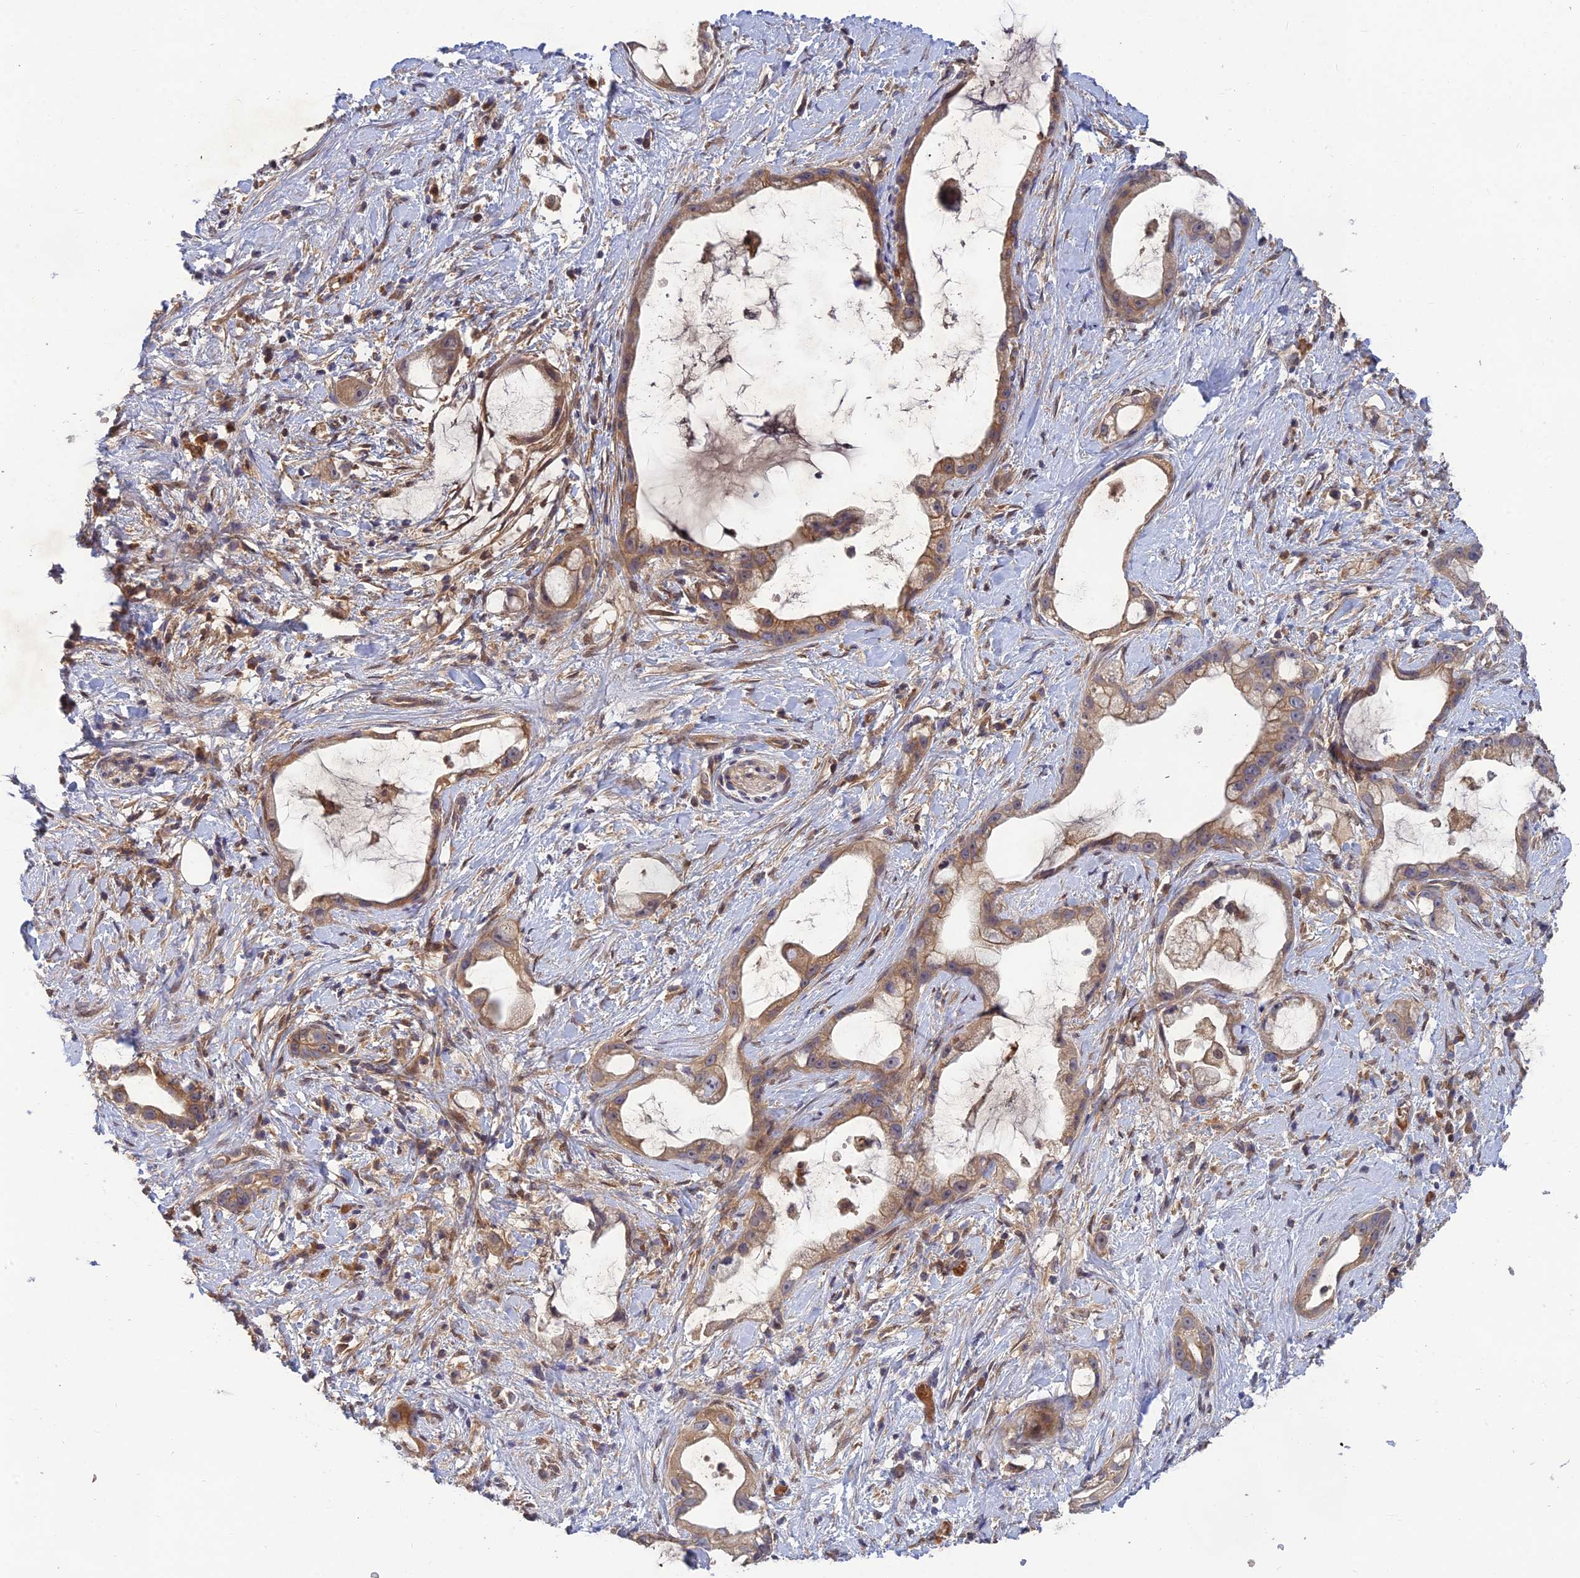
{"staining": {"intensity": "moderate", "quantity": ">75%", "location": "cytoplasmic/membranous"}, "tissue": "stomach cancer", "cell_type": "Tumor cells", "image_type": "cancer", "snomed": [{"axis": "morphology", "description": "Adenocarcinoma, NOS"}, {"axis": "topography", "description": "Stomach"}], "caption": "Moderate cytoplasmic/membranous positivity is identified in approximately >75% of tumor cells in stomach adenocarcinoma.", "gene": "FAM151B", "patient": {"sex": "male", "age": 55}}